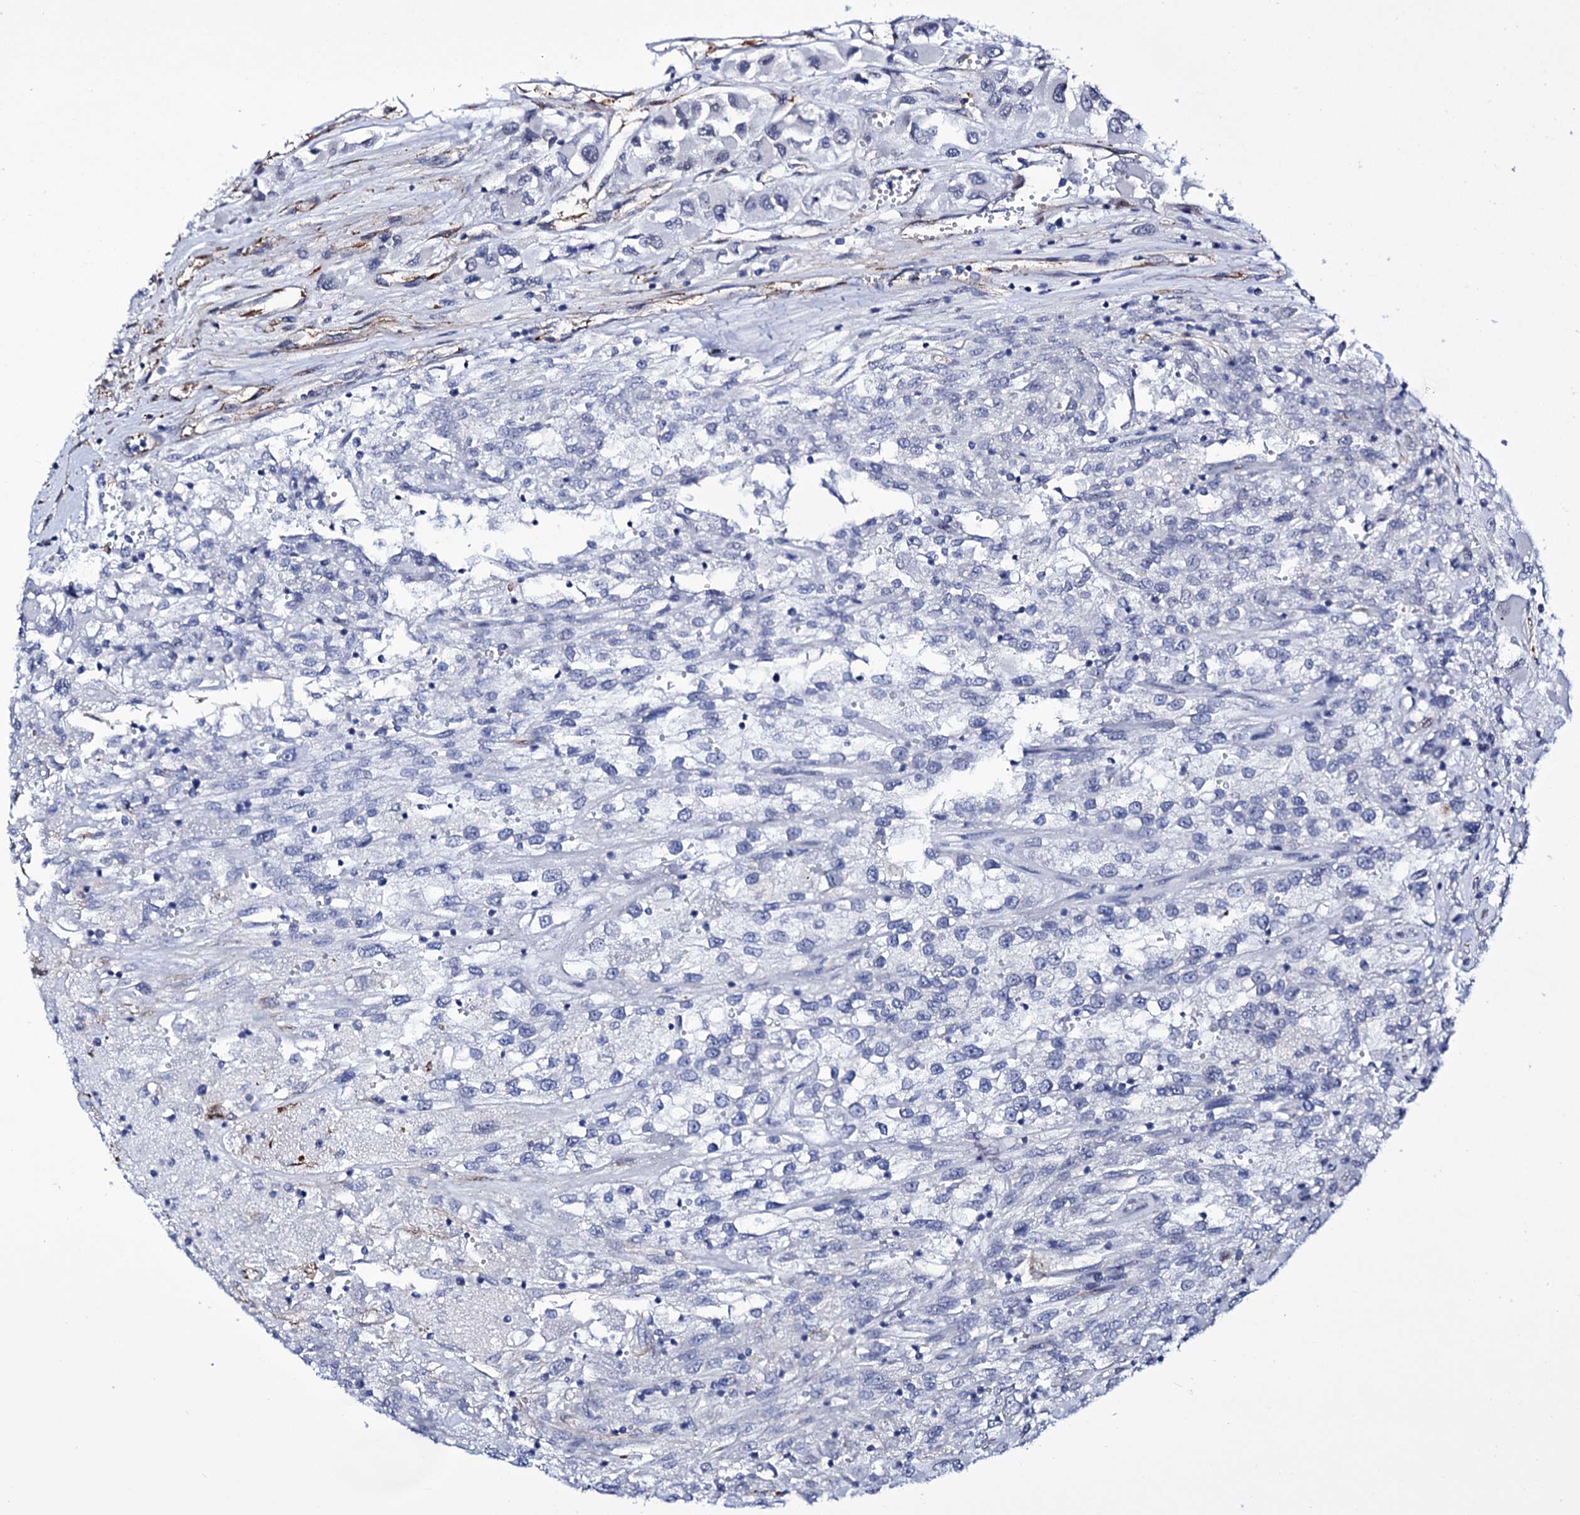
{"staining": {"intensity": "negative", "quantity": "none", "location": "none"}, "tissue": "renal cancer", "cell_type": "Tumor cells", "image_type": "cancer", "snomed": [{"axis": "morphology", "description": "Adenocarcinoma, NOS"}, {"axis": "topography", "description": "Kidney"}], "caption": "There is no significant expression in tumor cells of adenocarcinoma (renal).", "gene": "ZC3H12C", "patient": {"sex": "female", "age": 52}}